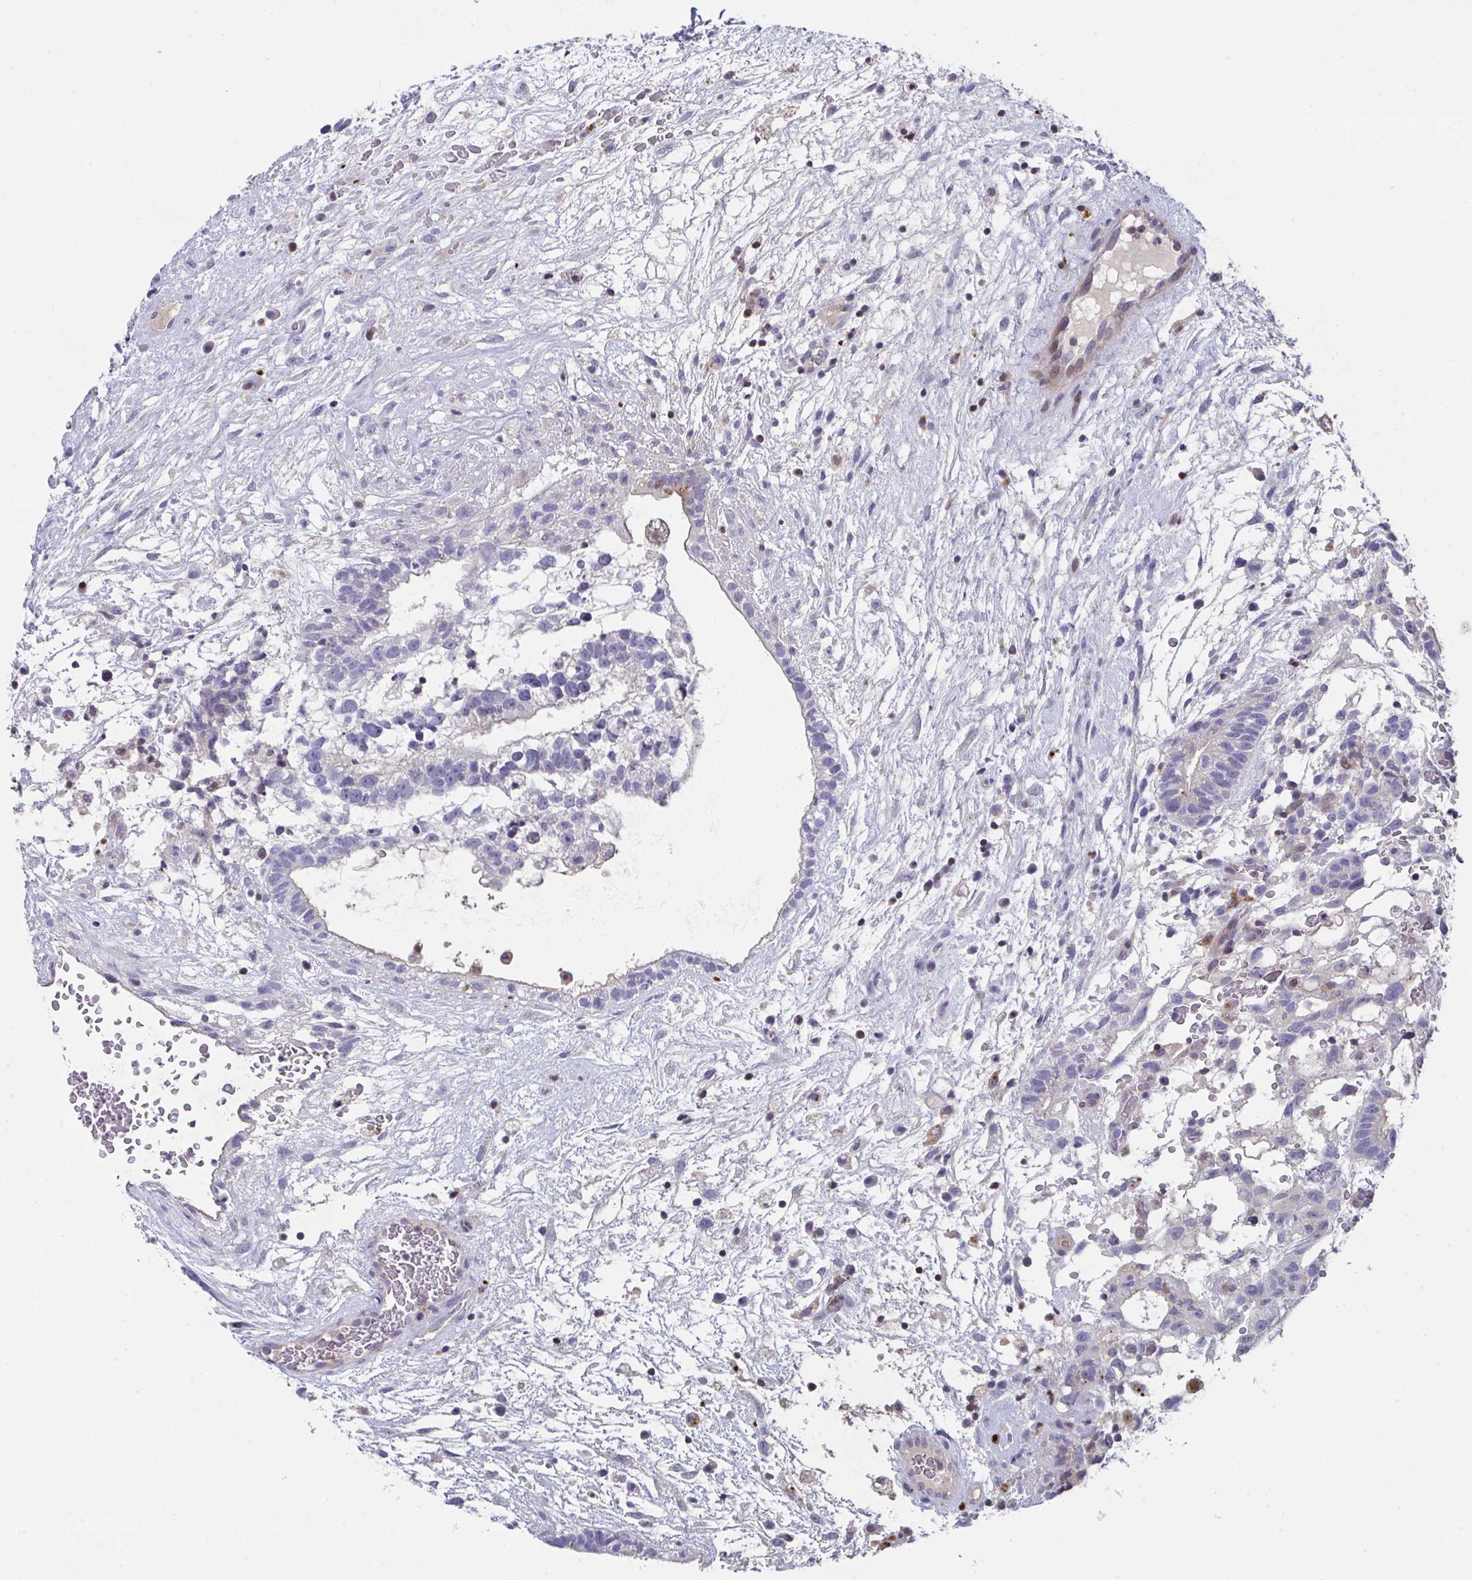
{"staining": {"intensity": "negative", "quantity": "none", "location": "none"}, "tissue": "testis cancer", "cell_type": "Tumor cells", "image_type": "cancer", "snomed": [{"axis": "morphology", "description": "Normal tissue, NOS"}, {"axis": "morphology", "description": "Carcinoma, Embryonal, NOS"}, {"axis": "topography", "description": "Testis"}], "caption": "Immunohistochemistry of testis cancer (embryonal carcinoma) shows no expression in tumor cells. Nuclei are stained in blue.", "gene": "AOC2", "patient": {"sex": "male", "age": 32}}